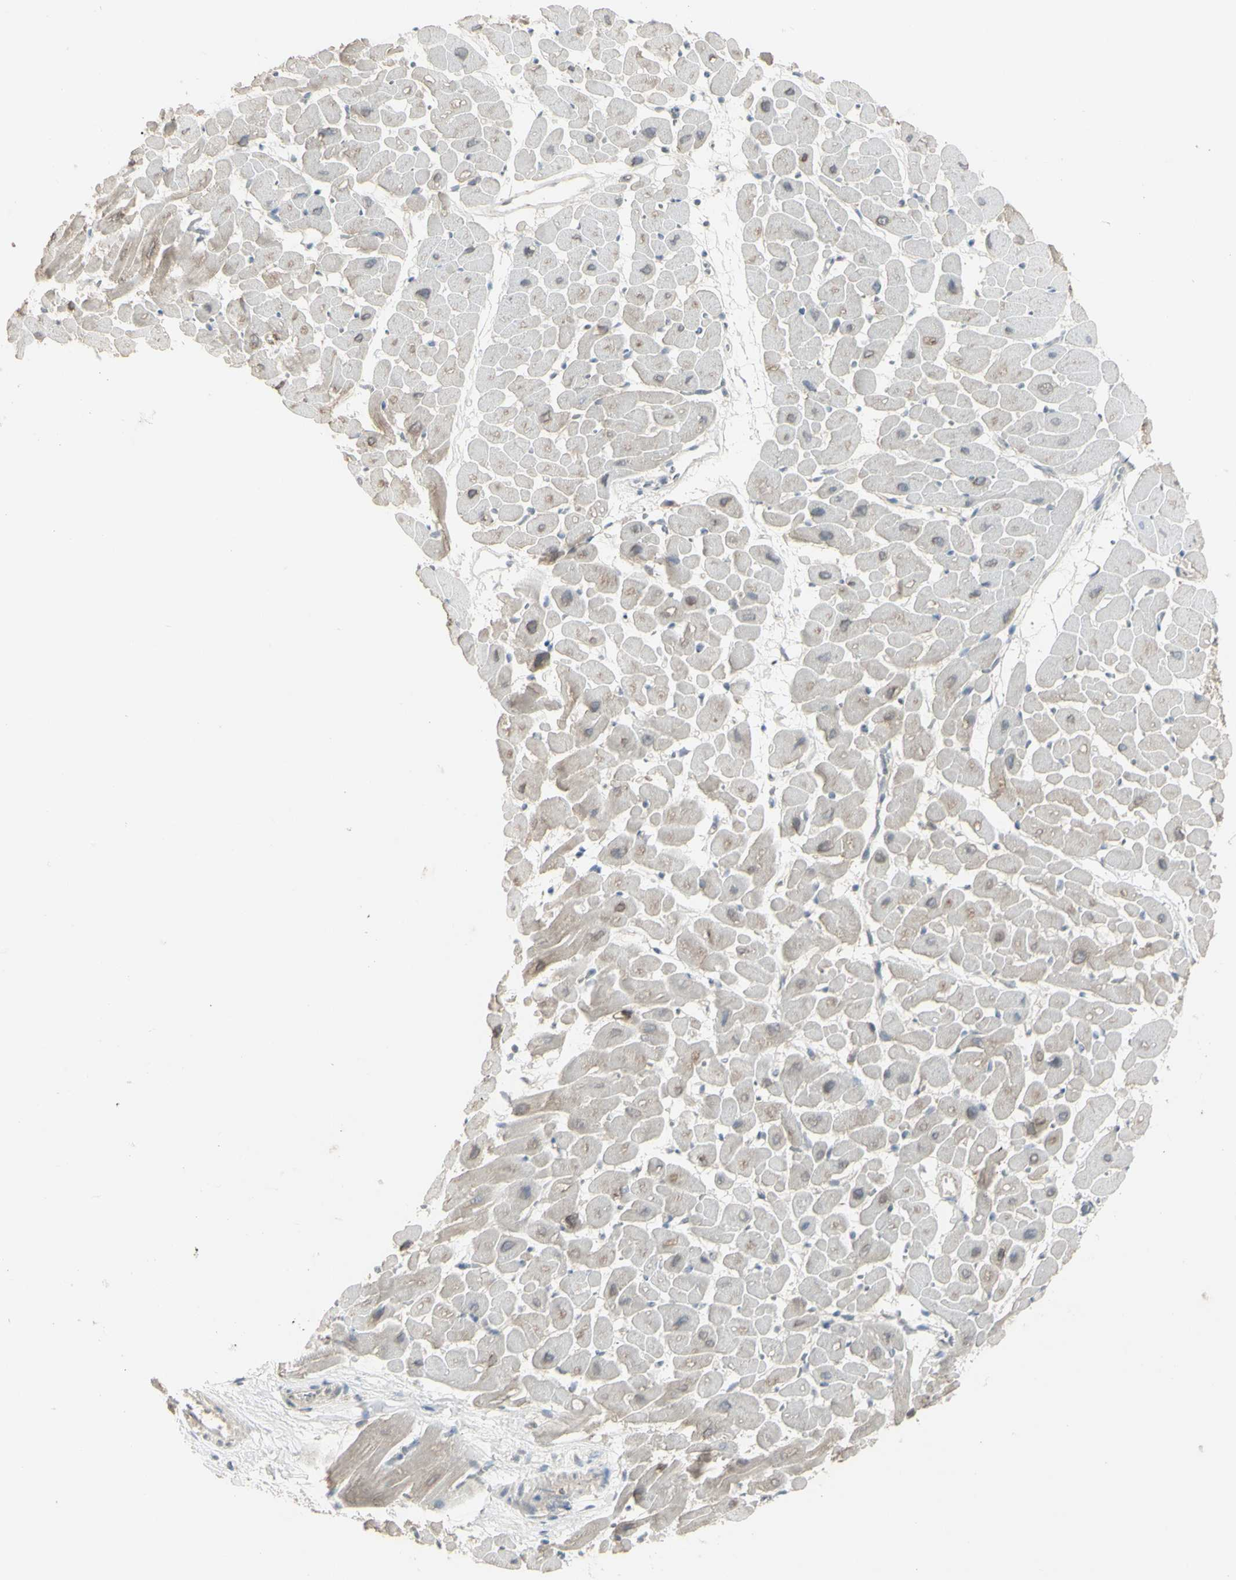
{"staining": {"intensity": "weak", "quantity": "<25%", "location": "cytoplasmic/membranous"}, "tissue": "heart muscle", "cell_type": "Cardiomyocytes", "image_type": "normal", "snomed": [{"axis": "morphology", "description": "Normal tissue, NOS"}, {"axis": "topography", "description": "Heart"}], "caption": "Immunohistochemical staining of benign human heart muscle displays no significant expression in cardiomyocytes. (Stains: DAB IHC with hematoxylin counter stain, Microscopy: brightfield microscopy at high magnification).", "gene": "PIAS4", "patient": {"sex": "male", "age": 45}}